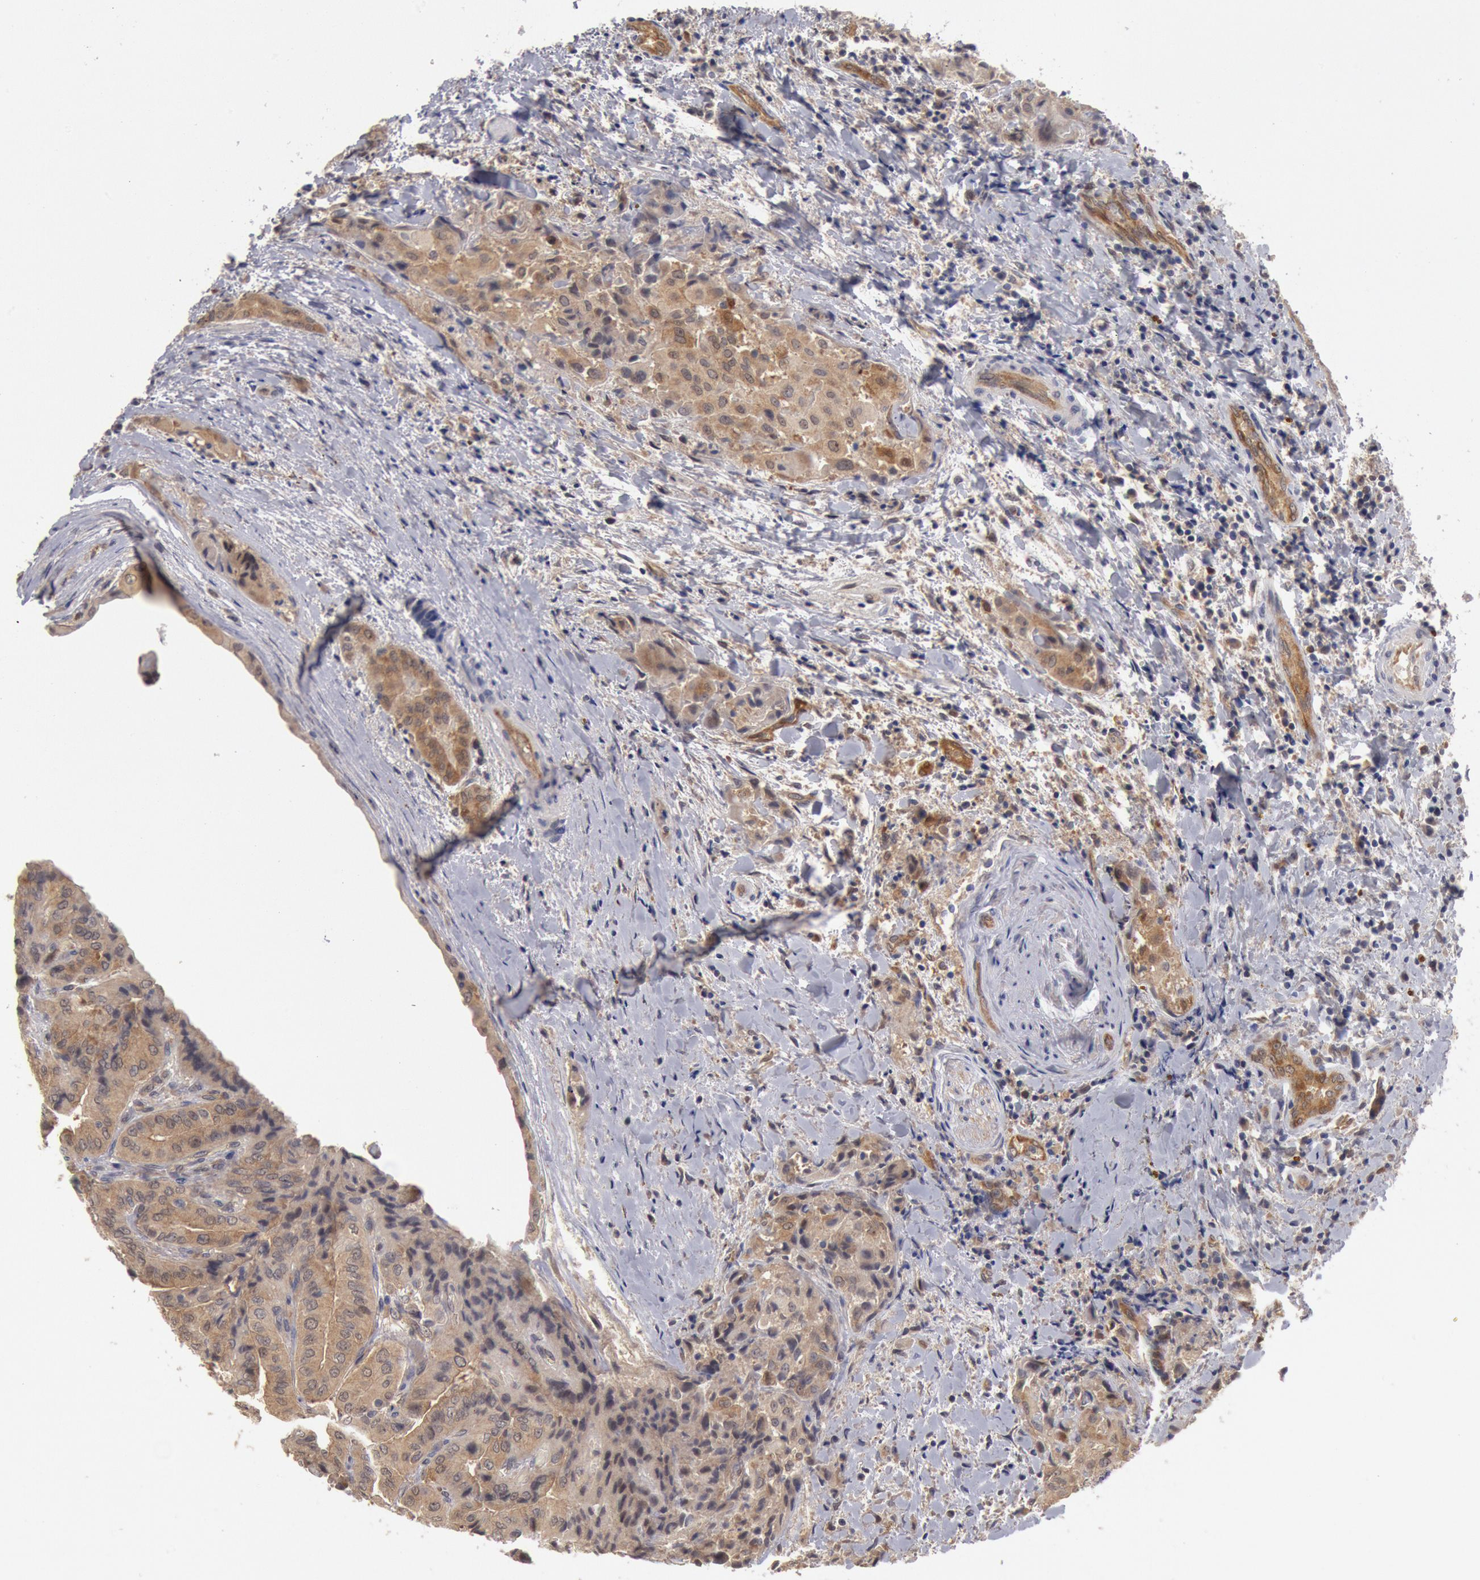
{"staining": {"intensity": "weak", "quantity": ">75%", "location": "cytoplasmic/membranous"}, "tissue": "thyroid cancer", "cell_type": "Tumor cells", "image_type": "cancer", "snomed": [{"axis": "morphology", "description": "Papillary adenocarcinoma, NOS"}, {"axis": "topography", "description": "Thyroid gland"}], "caption": "DAB immunohistochemical staining of thyroid papillary adenocarcinoma exhibits weak cytoplasmic/membranous protein expression in approximately >75% of tumor cells.", "gene": "DNAJA1", "patient": {"sex": "female", "age": 71}}